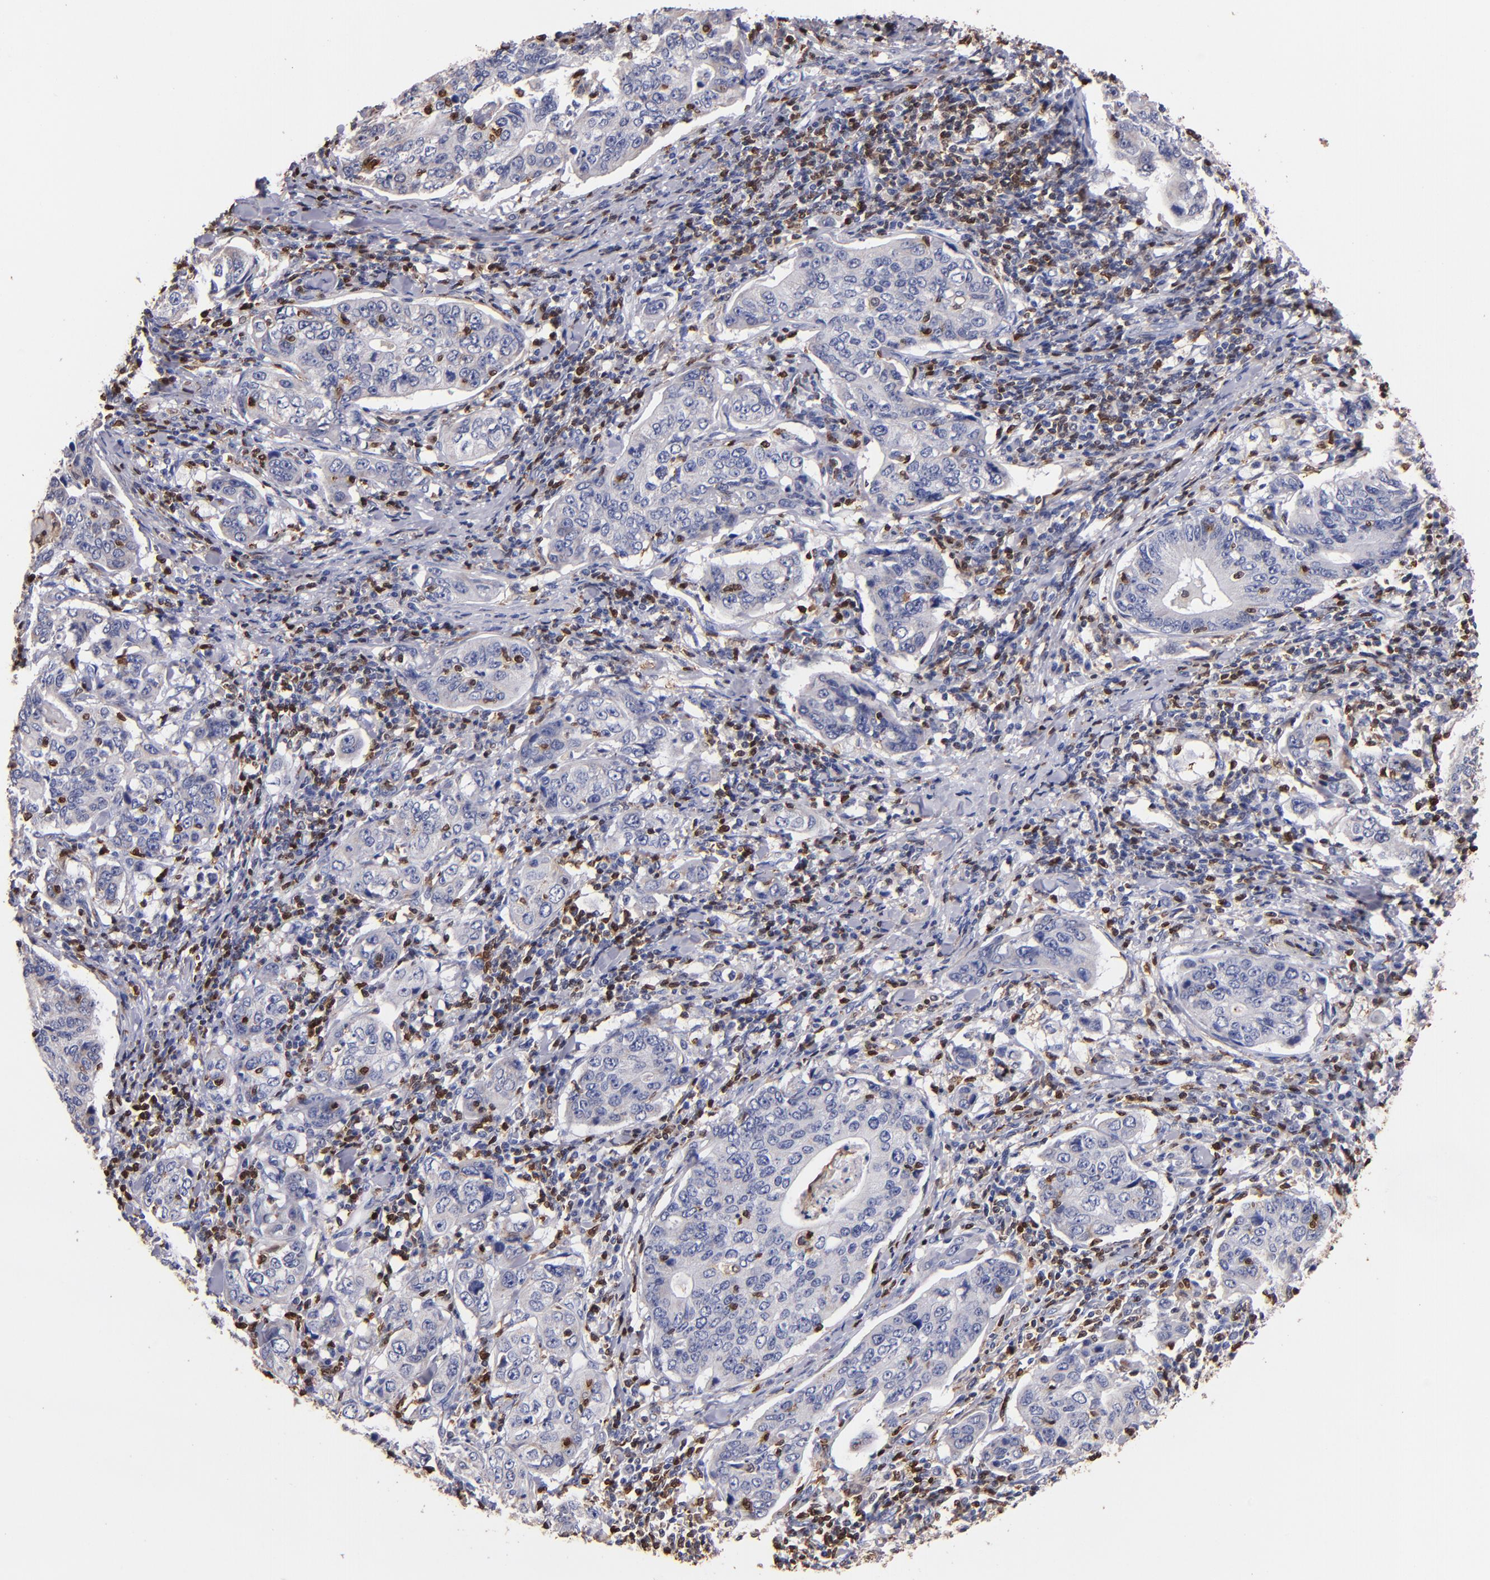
{"staining": {"intensity": "negative", "quantity": "none", "location": "none"}, "tissue": "stomach cancer", "cell_type": "Tumor cells", "image_type": "cancer", "snomed": [{"axis": "morphology", "description": "Adenocarcinoma, NOS"}, {"axis": "topography", "description": "Esophagus"}, {"axis": "topography", "description": "Stomach"}], "caption": "Immunohistochemical staining of human stomach cancer reveals no significant expression in tumor cells.", "gene": "S100A4", "patient": {"sex": "male", "age": 74}}